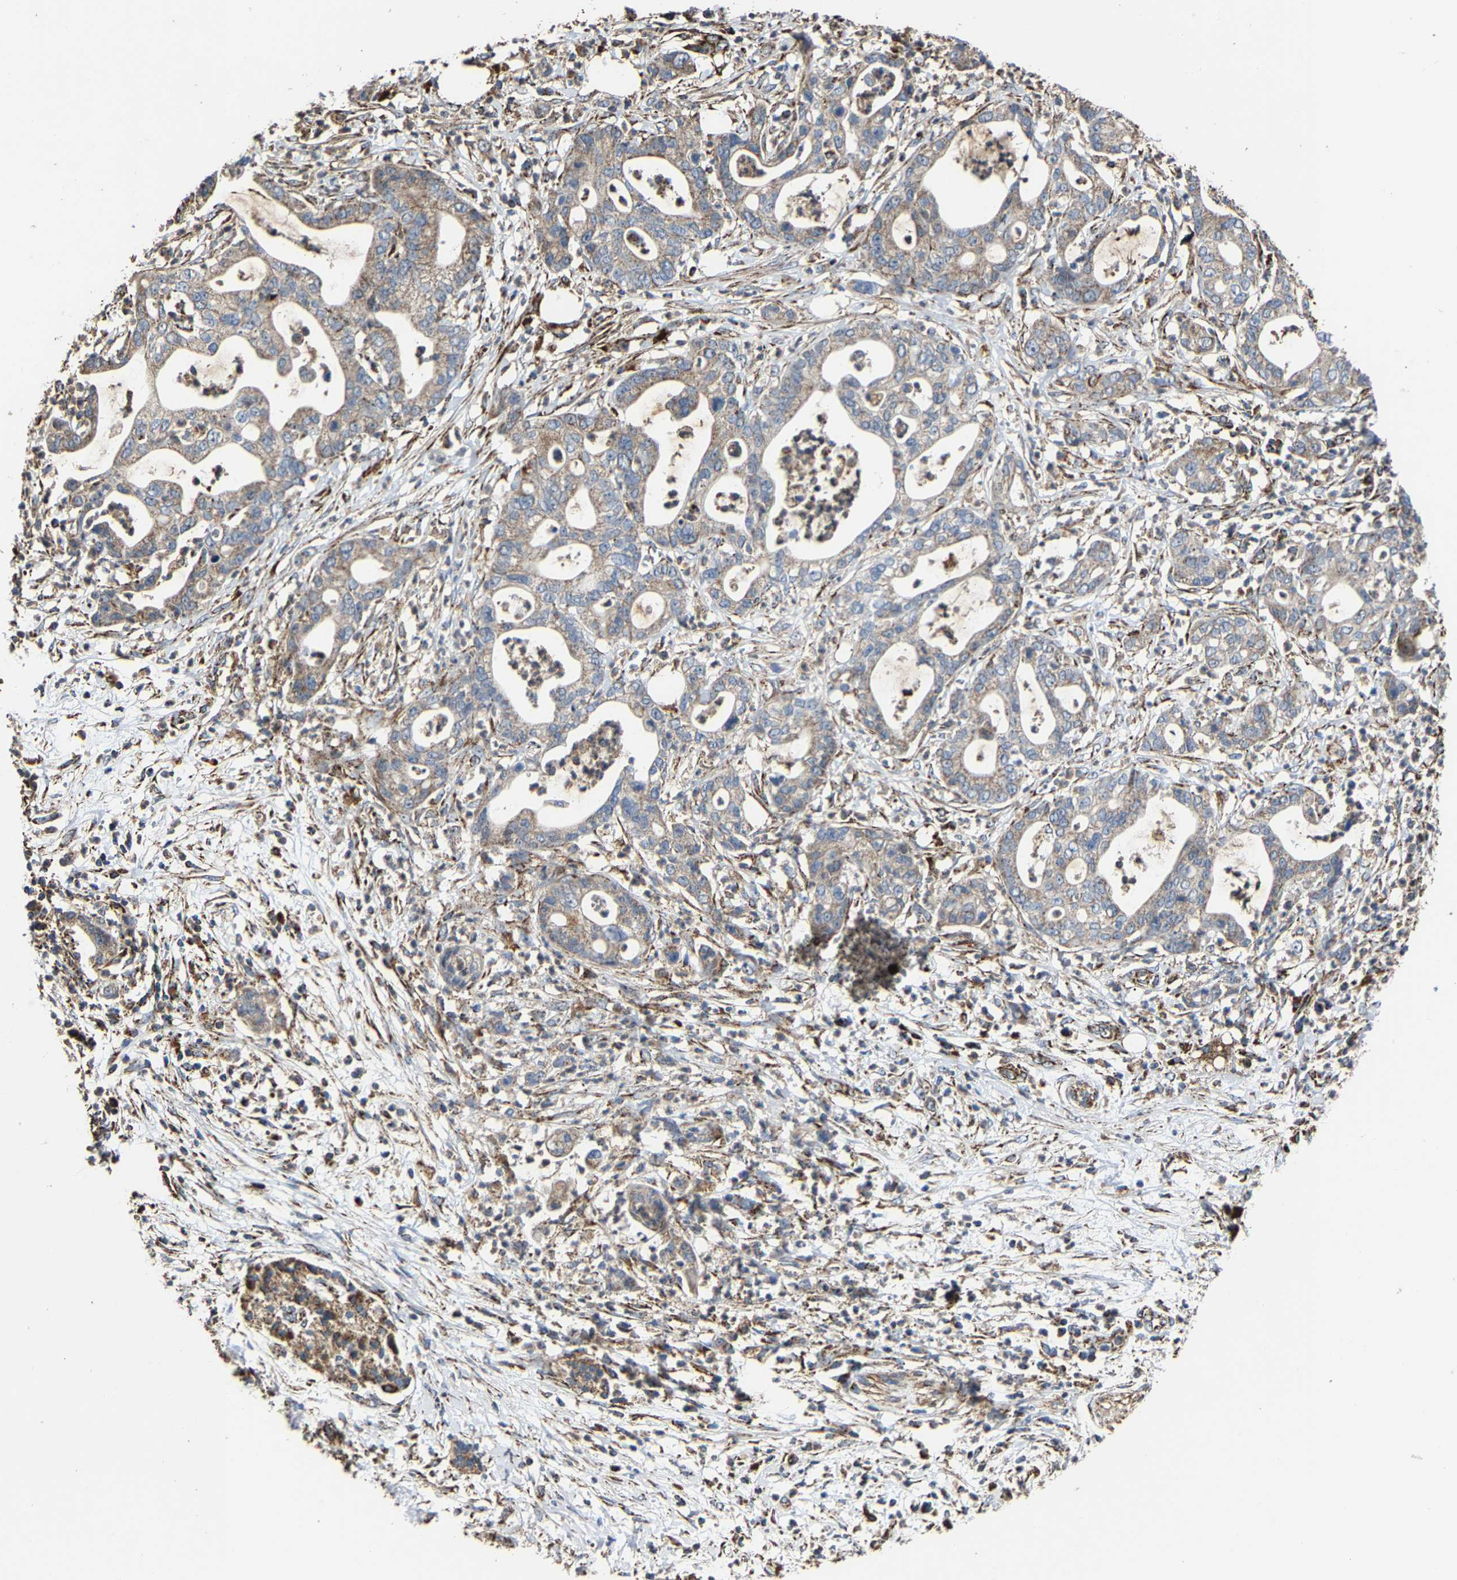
{"staining": {"intensity": "weak", "quantity": "25%-75%", "location": "cytoplasmic/membranous"}, "tissue": "pancreatic cancer", "cell_type": "Tumor cells", "image_type": "cancer", "snomed": [{"axis": "morphology", "description": "Adenocarcinoma, NOS"}, {"axis": "topography", "description": "Pancreas"}], "caption": "Pancreatic cancer (adenocarcinoma) was stained to show a protein in brown. There is low levels of weak cytoplasmic/membranous positivity in approximately 25%-75% of tumor cells.", "gene": "NDUFV3", "patient": {"sex": "male", "age": 69}}